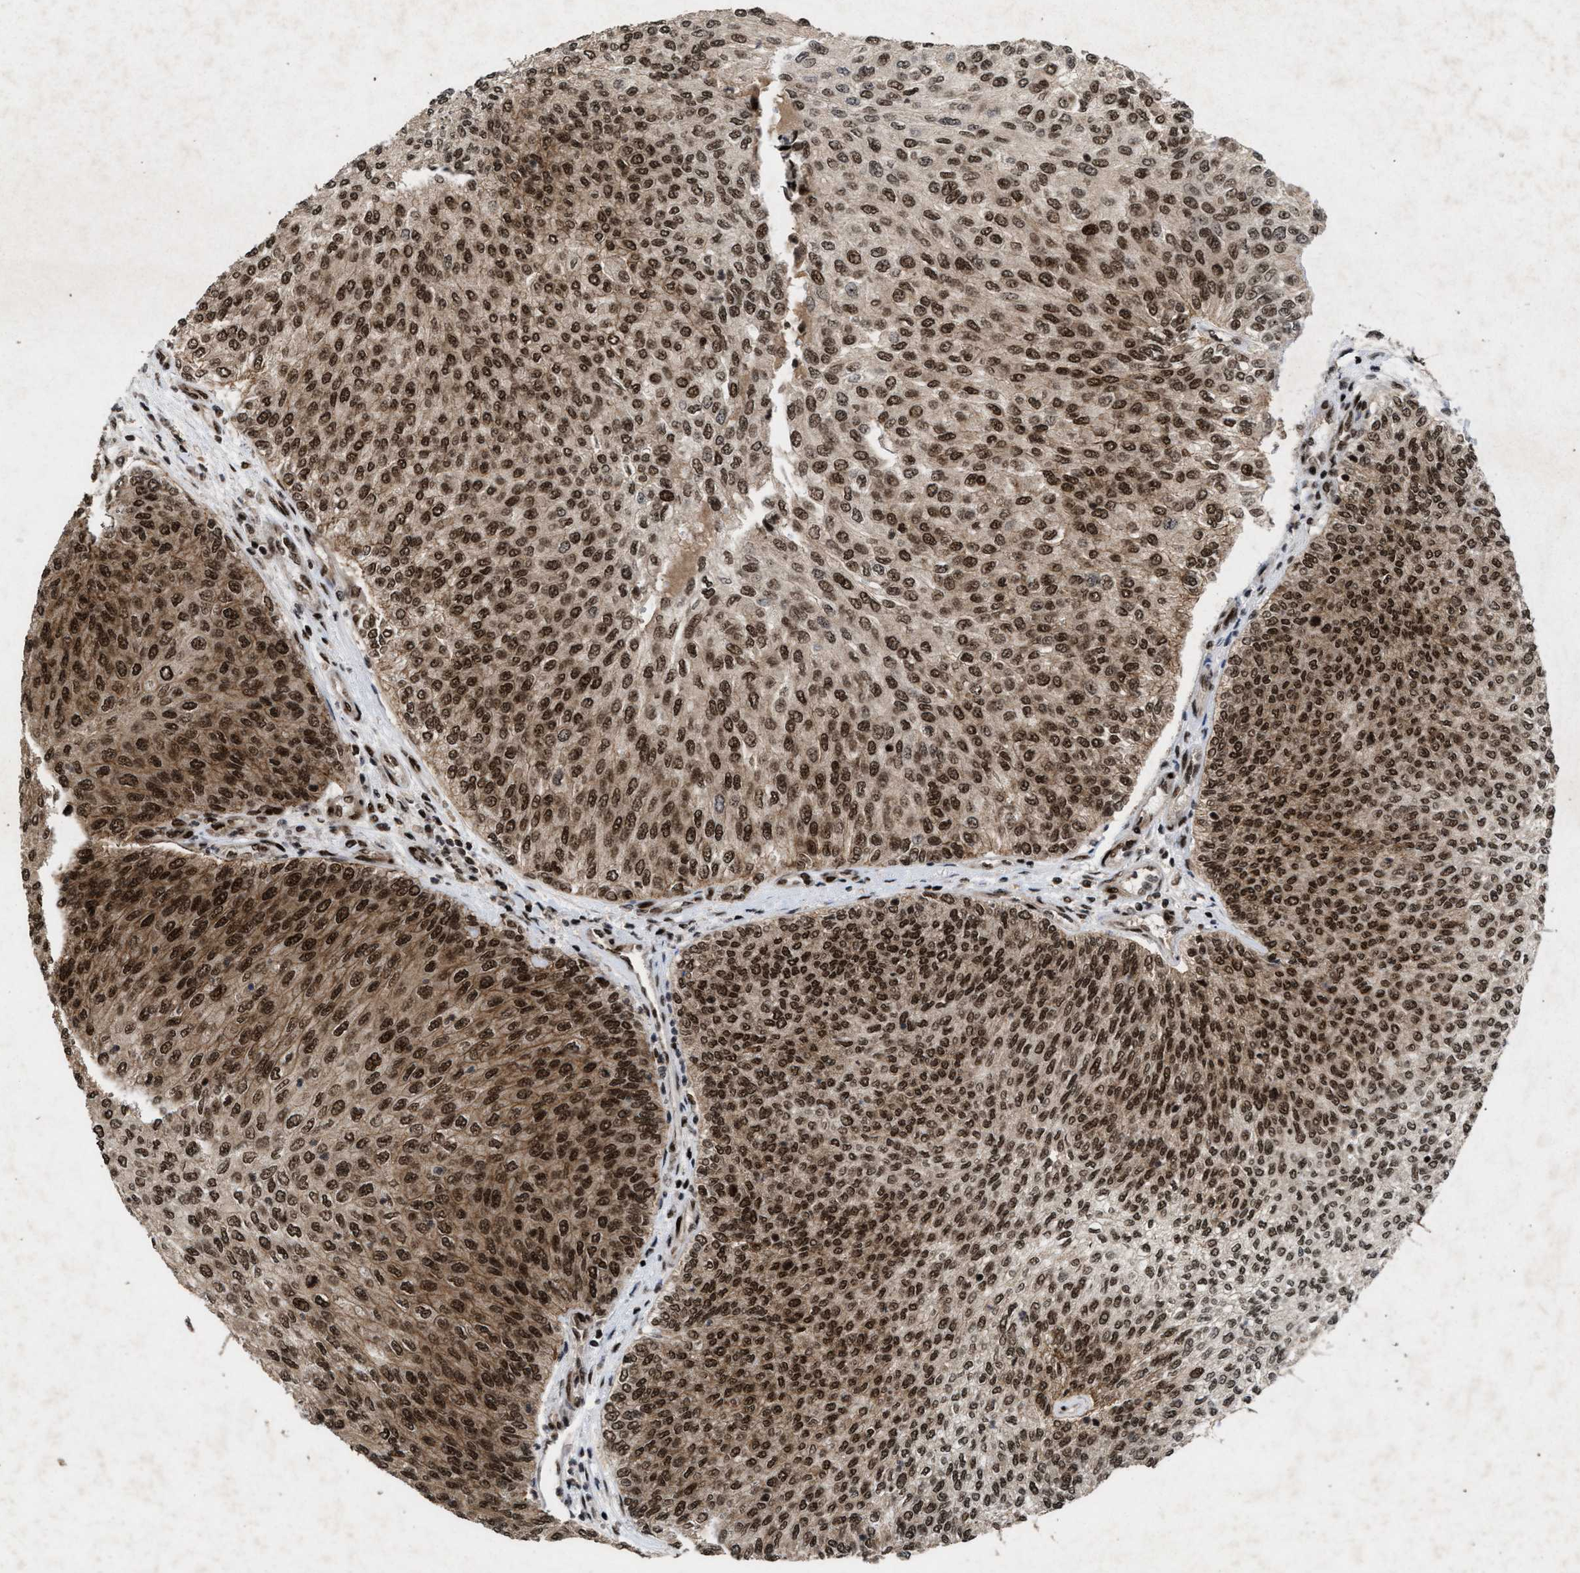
{"staining": {"intensity": "moderate", "quantity": ">75%", "location": "cytoplasmic/membranous,nuclear"}, "tissue": "urothelial cancer", "cell_type": "Tumor cells", "image_type": "cancer", "snomed": [{"axis": "morphology", "description": "Urothelial carcinoma, Low grade"}, {"axis": "topography", "description": "Urinary bladder"}], "caption": "Immunohistochemistry photomicrograph of urothelial carcinoma (low-grade) stained for a protein (brown), which exhibits medium levels of moderate cytoplasmic/membranous and nuclear staining in approximately >75% of tumor cells.", "gene": "WIZ", "patient": {"sex": "female", "age": 79}}